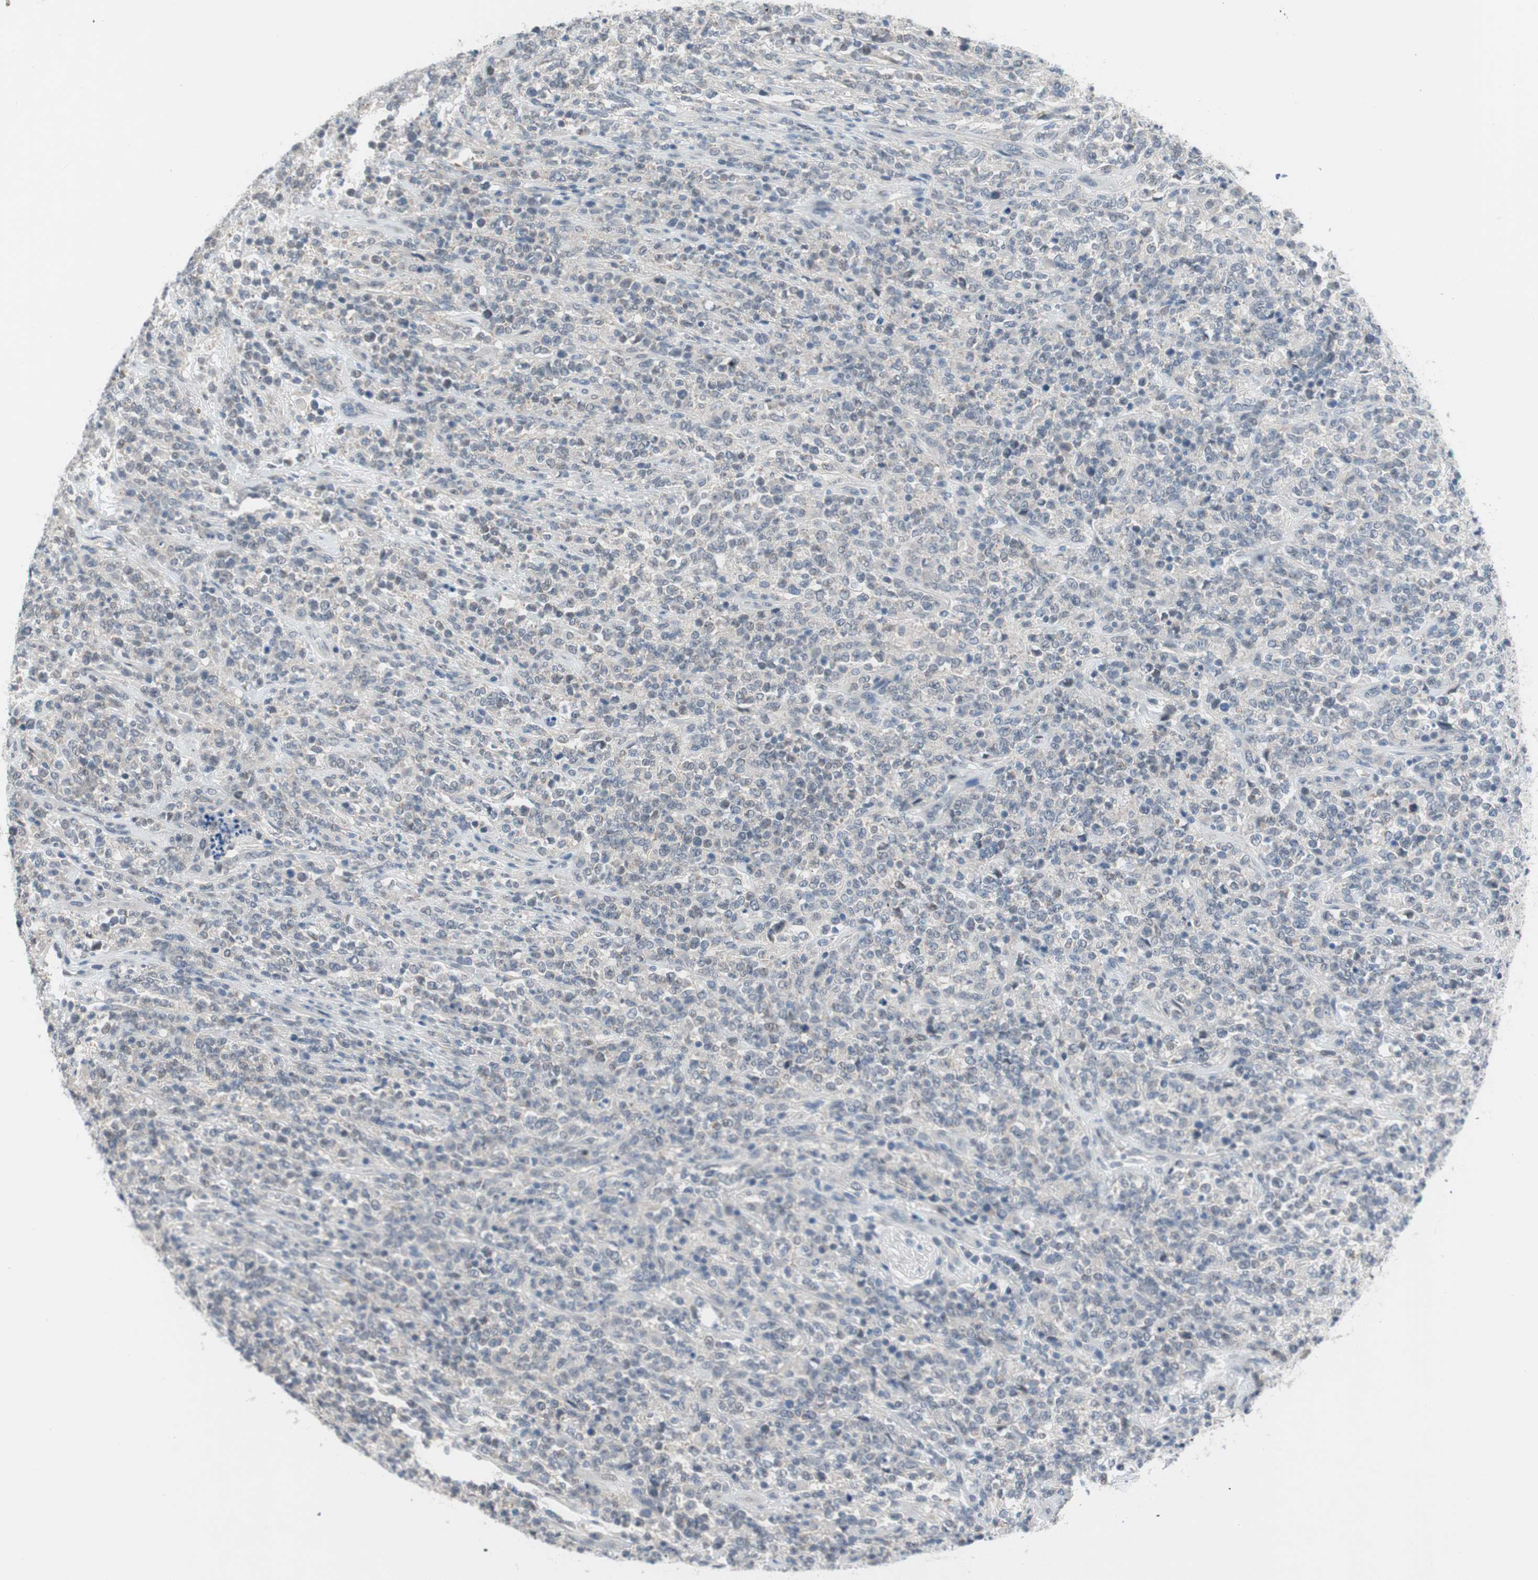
{"staining": {"intensity": "negative", "quantity": "none", "location": "none"}, "tissue": "lymphoma", "cell_type": "Tumor cells", "image_type": "cancer", "snomed": [{"axis": "morphology", "description": "Malignant lymphoma, non-Hodgkin's type, High grade"}, {"axis": "topography", "description": "Soft tissue"}], "caption": "Protein analysis of high-grade malignant lymphoma, non-Hodgkin's type reveals no significant positivity in tumor cells.", "gene": "GRHL1", "patient": {"sex": "male", "age": 18}}